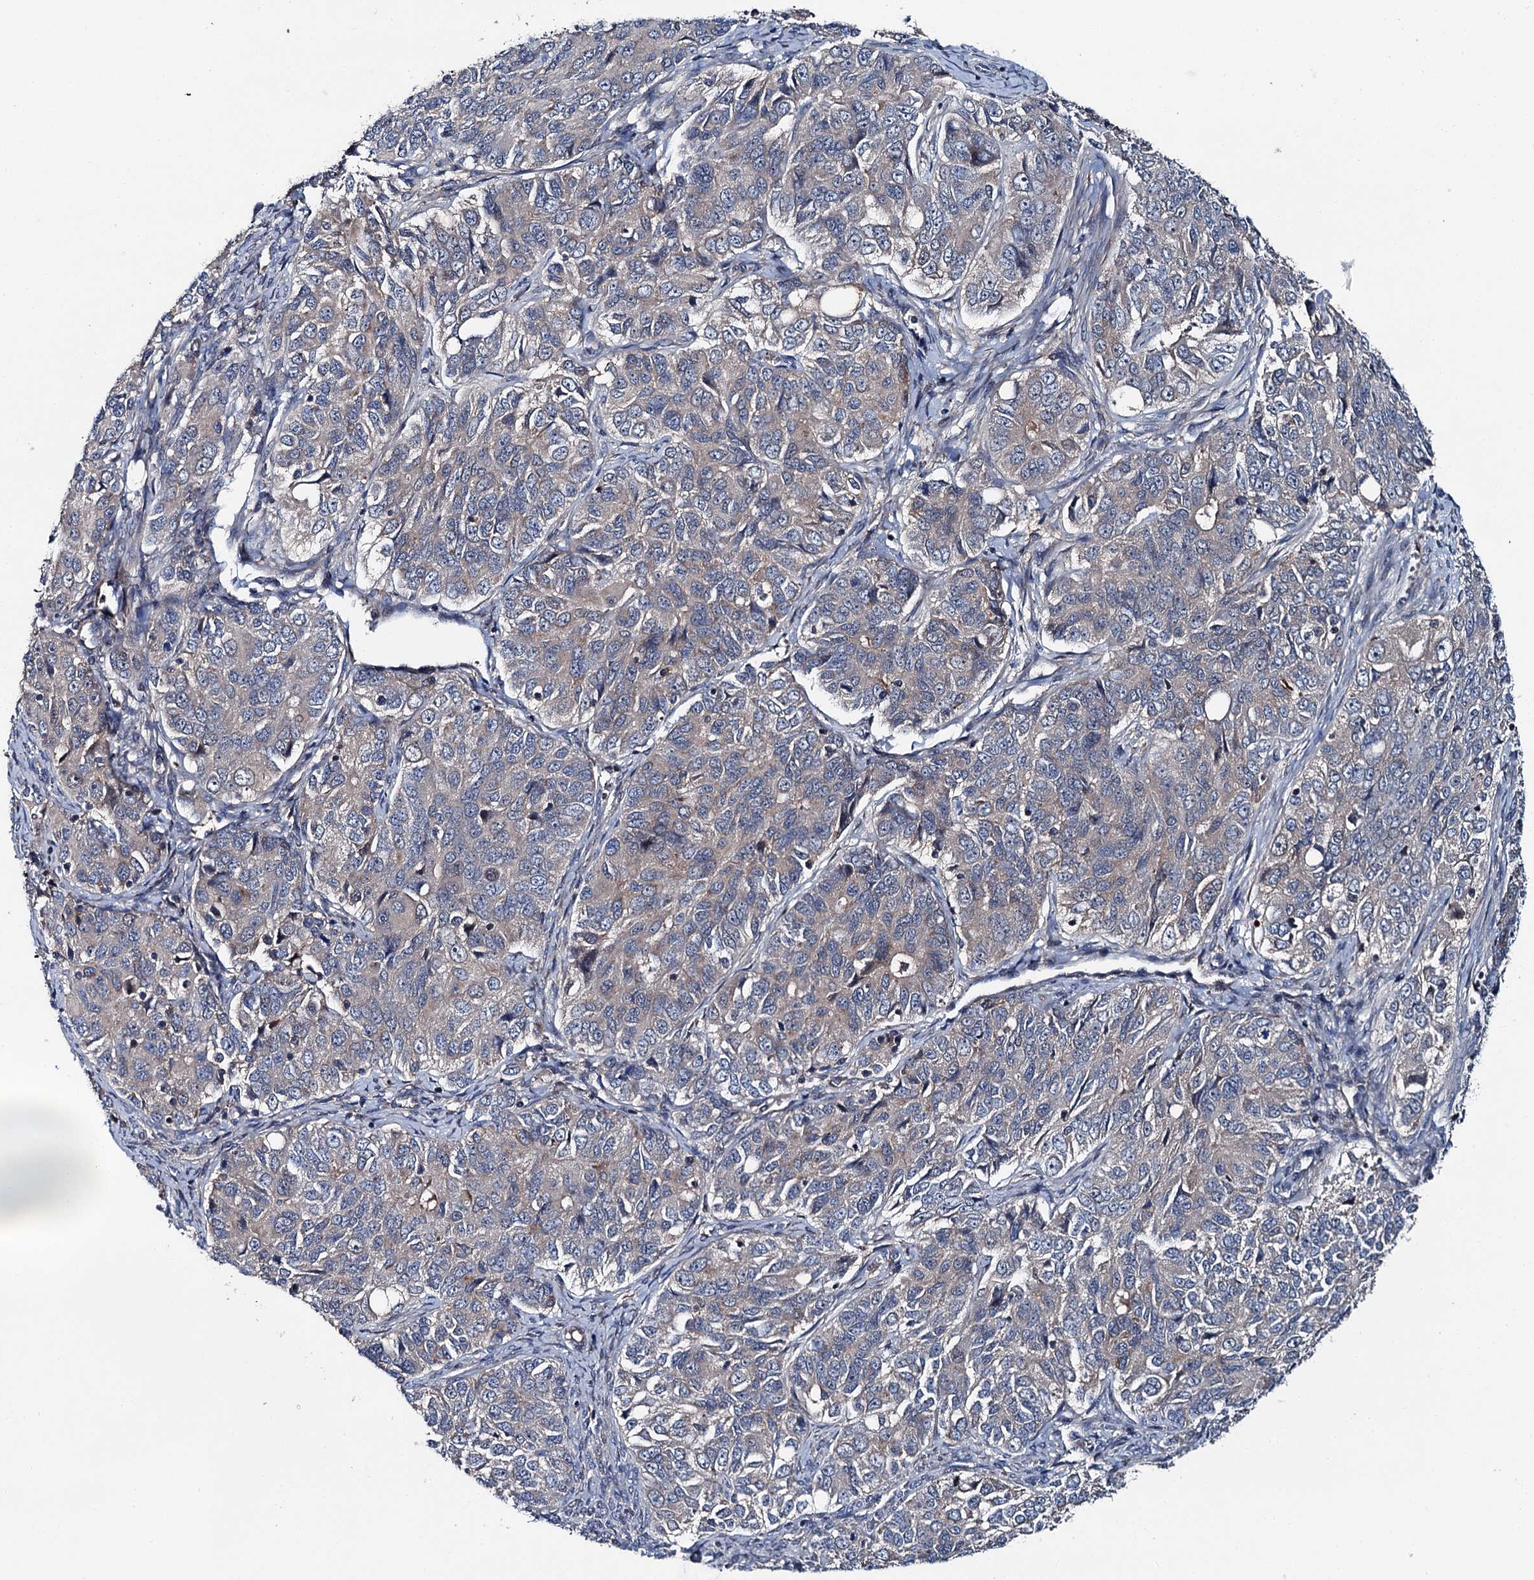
{"staining": {"intensity": "weak", "quantity": "<25%", "location": "cytoplasmic/membranous"}, "tissue": "ovarian cancer", "cell_type": "Tumor cells", "image_type": "cancer", "snomed": [{"axis": "morphology", "description": "Carcinoma, endometroid"}, {"axis": "topography", "description": "Ovary"}], "caption": "The IHC histopathology image has no significant expression in tumor cells of ovarian cancer tissue.", "gene": "SLC22A25", "patient": {"sex": "female", "age": 51}}